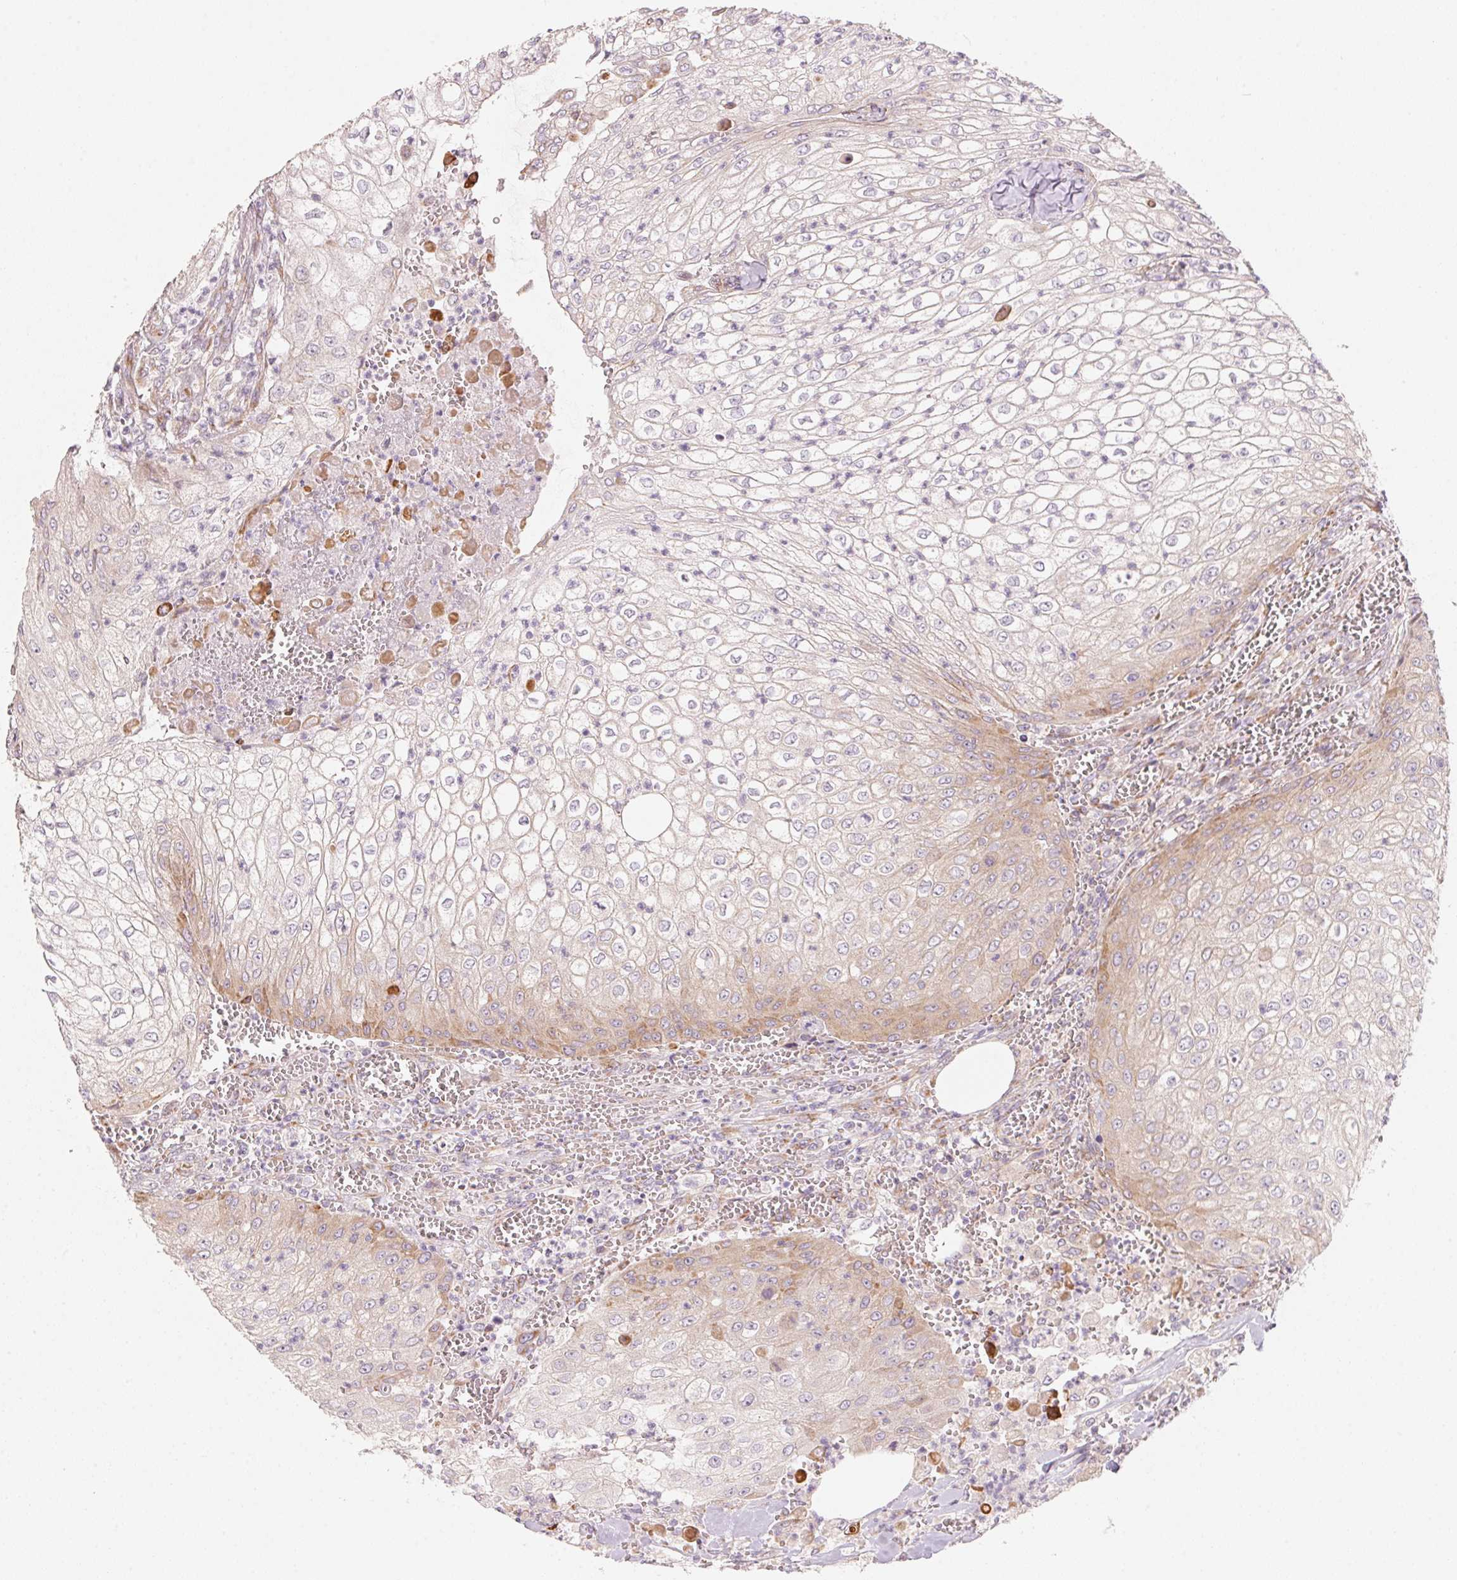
{"staining": {"intensity": "weak", "quantity": "<25%", "location": "cytoplasmic/membranous"}, "tissue": "urothelial cancer", "cell_type": "Tumor cells", "image_type": "cancer", "snomed": [{"axis": "morphology", "description": "Urothelial carcinoma, High grade"}, {"axis": "topography", "description": "Urinary bladder"}], "caption": "Urothelial cancer stained for a protein using immunohistochemistry (IHC) shows no staining tumor cells.", "gene": "BLOC1S2", "patient": {"sex": "male", "age": 62}}